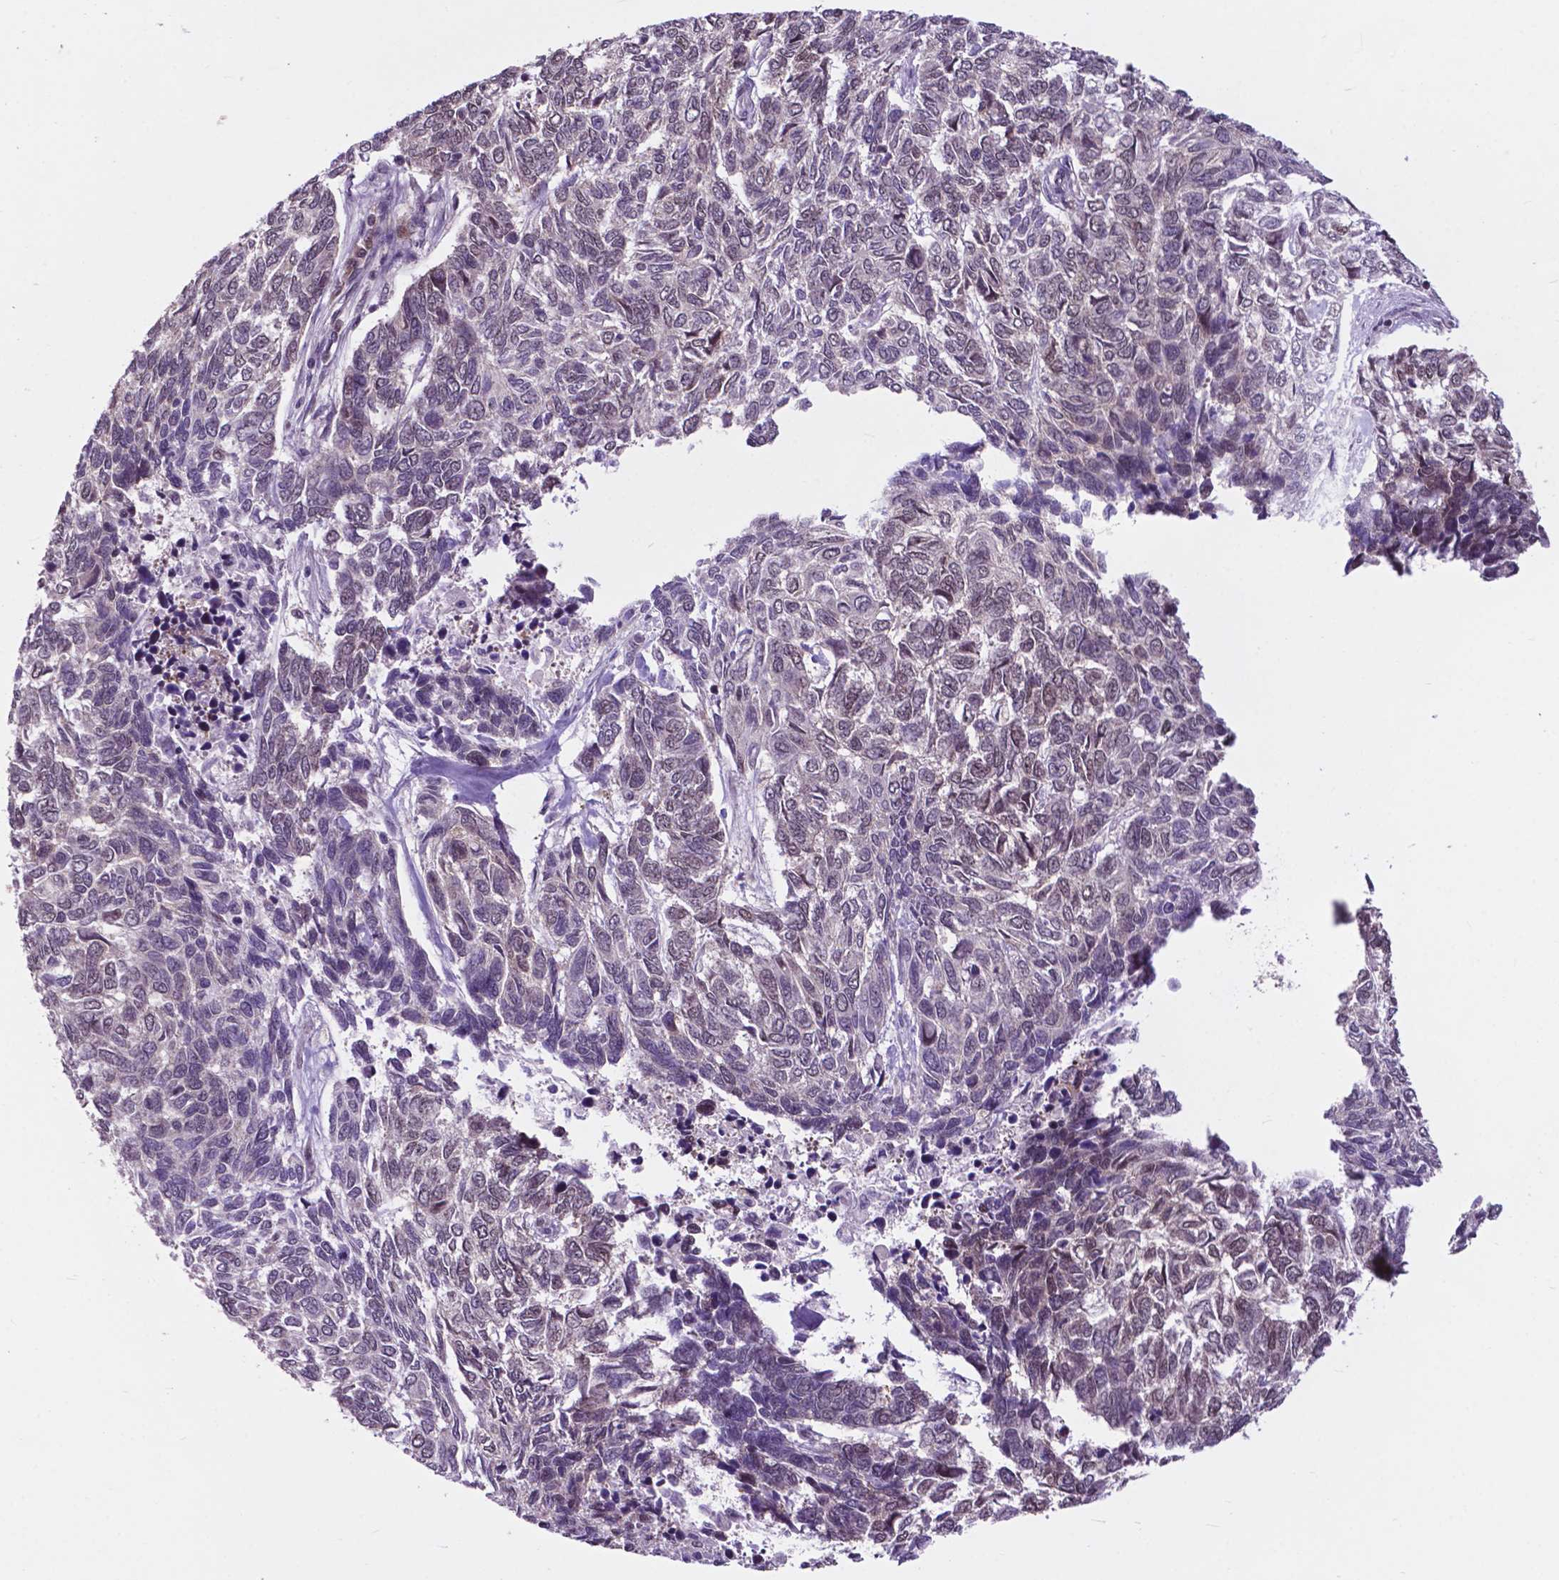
{"staining": {"intensity": "negative", "quantity": "none", "location": "none"}, "tissue": "skin cancer", "cell_type": "Tumor cells", "image_type": "cancer", "snomed": [{"axis": "morphology", "description": "Basal cell carcinoma"}, {"axis": "topography", "description": "Skin"}], "caption": "DAB (3,3'-diaminobenzidine) immunohistochemical staining of skin cancer demonstrates no significant expression in tumor cells.", "gene": "FAF1", "patient": {"sex": "female", "age": 65}}